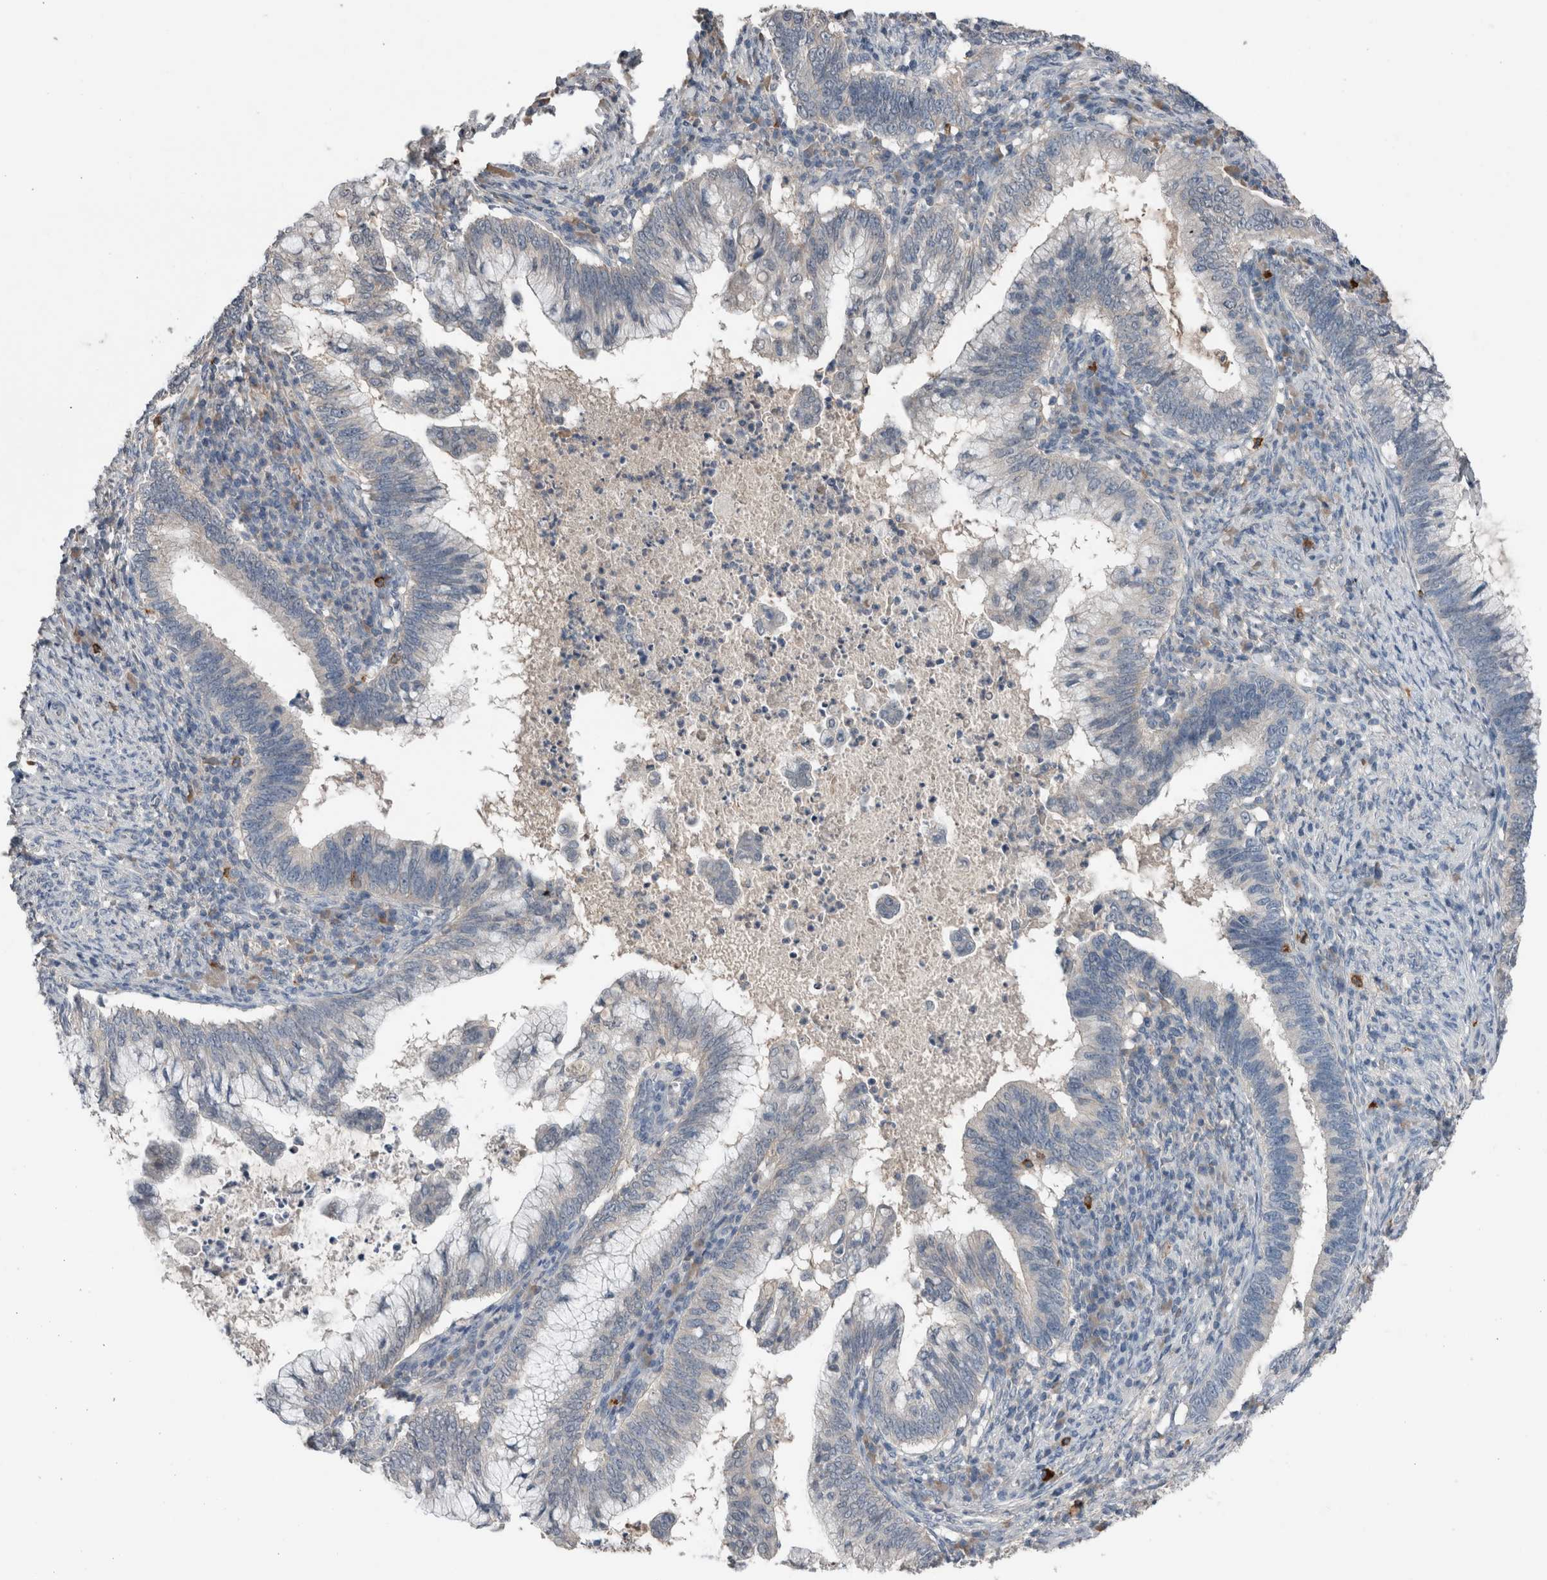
{"staining": {"intensity": "negative", "quantity": "none", "location": "none"}, "tissue": "cervical cancer", "cell_type": "Tumor cells", "image_type": "cancer", "snomed": [{"axis": "morphology", "description": "Adenocarcinoma, NOS"}, {"axis": "topography", "description": "Cervix"}], "caption": "High power microscopy micrograph of an immunohistochemistry (IHC) micrograph of cervical cancer (adenocarcinoma), revealing no significant expression in tumor cells.", "gene": "CRNN", "patient": {"sex": "female", "age": 36}}